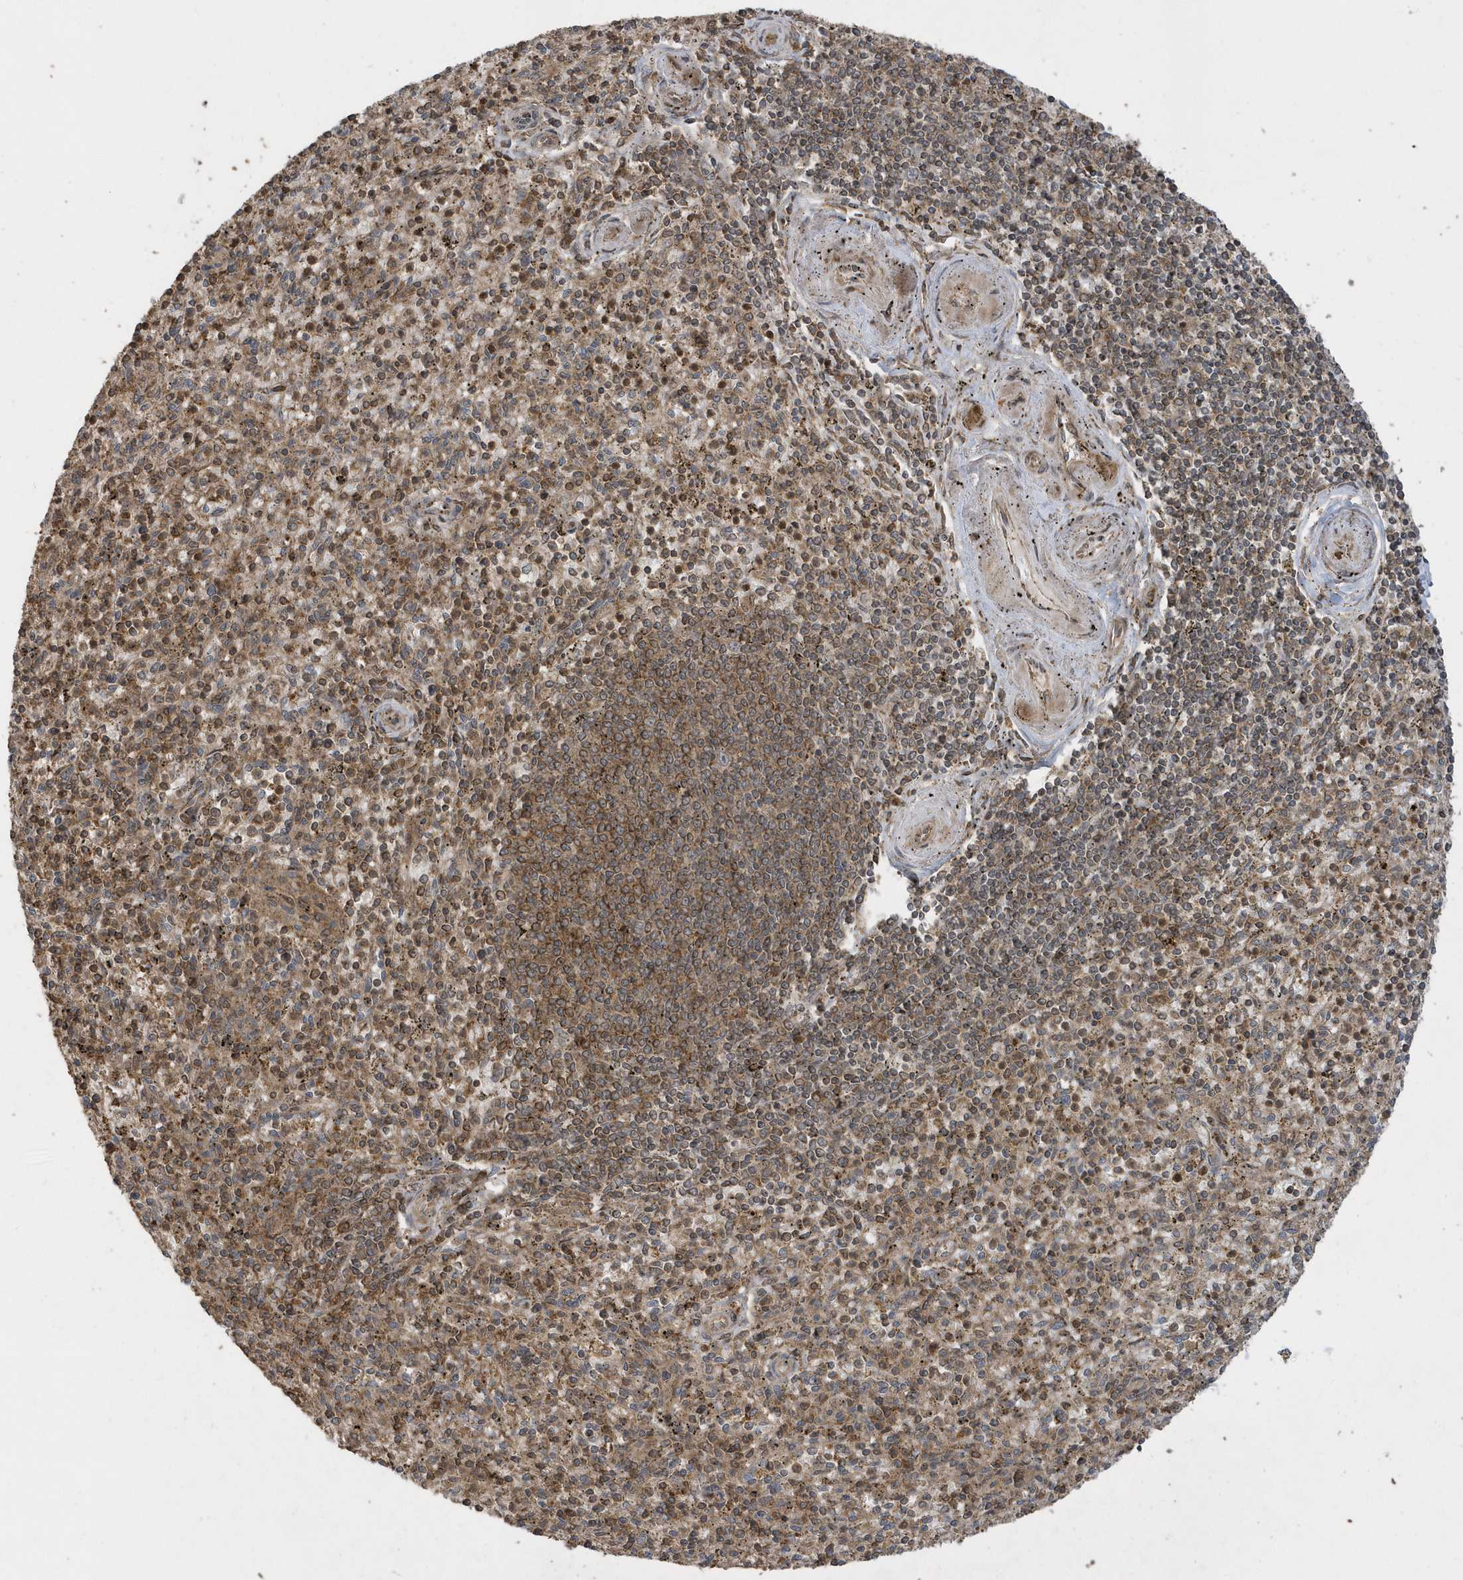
{"staining": {"intensity": "moderate", "quantity": ">75%", "location": "cytoplasmic/membranous"}, "tissue": "spleen", "cell_type": "Cells in red pulp", "image_type": "normal", "snomed": [{"axis": "morphology", "description": "Normal tissue, NOS"}, {"axis": "topography", "description": "Spleen"}], "caption": "Immunohistochemical staining of unremarkable human spleen reveals medium levels of moderate cytoplasmic/membranous positivity in about >75% of cells in red pulp. The protein is stained brown, and the nuclei are stained in blue (DAB IHC with brightfield microscopy, high magnification).", "gene": "STAMBP", "patient": {"sex": "male", "age": 72}}